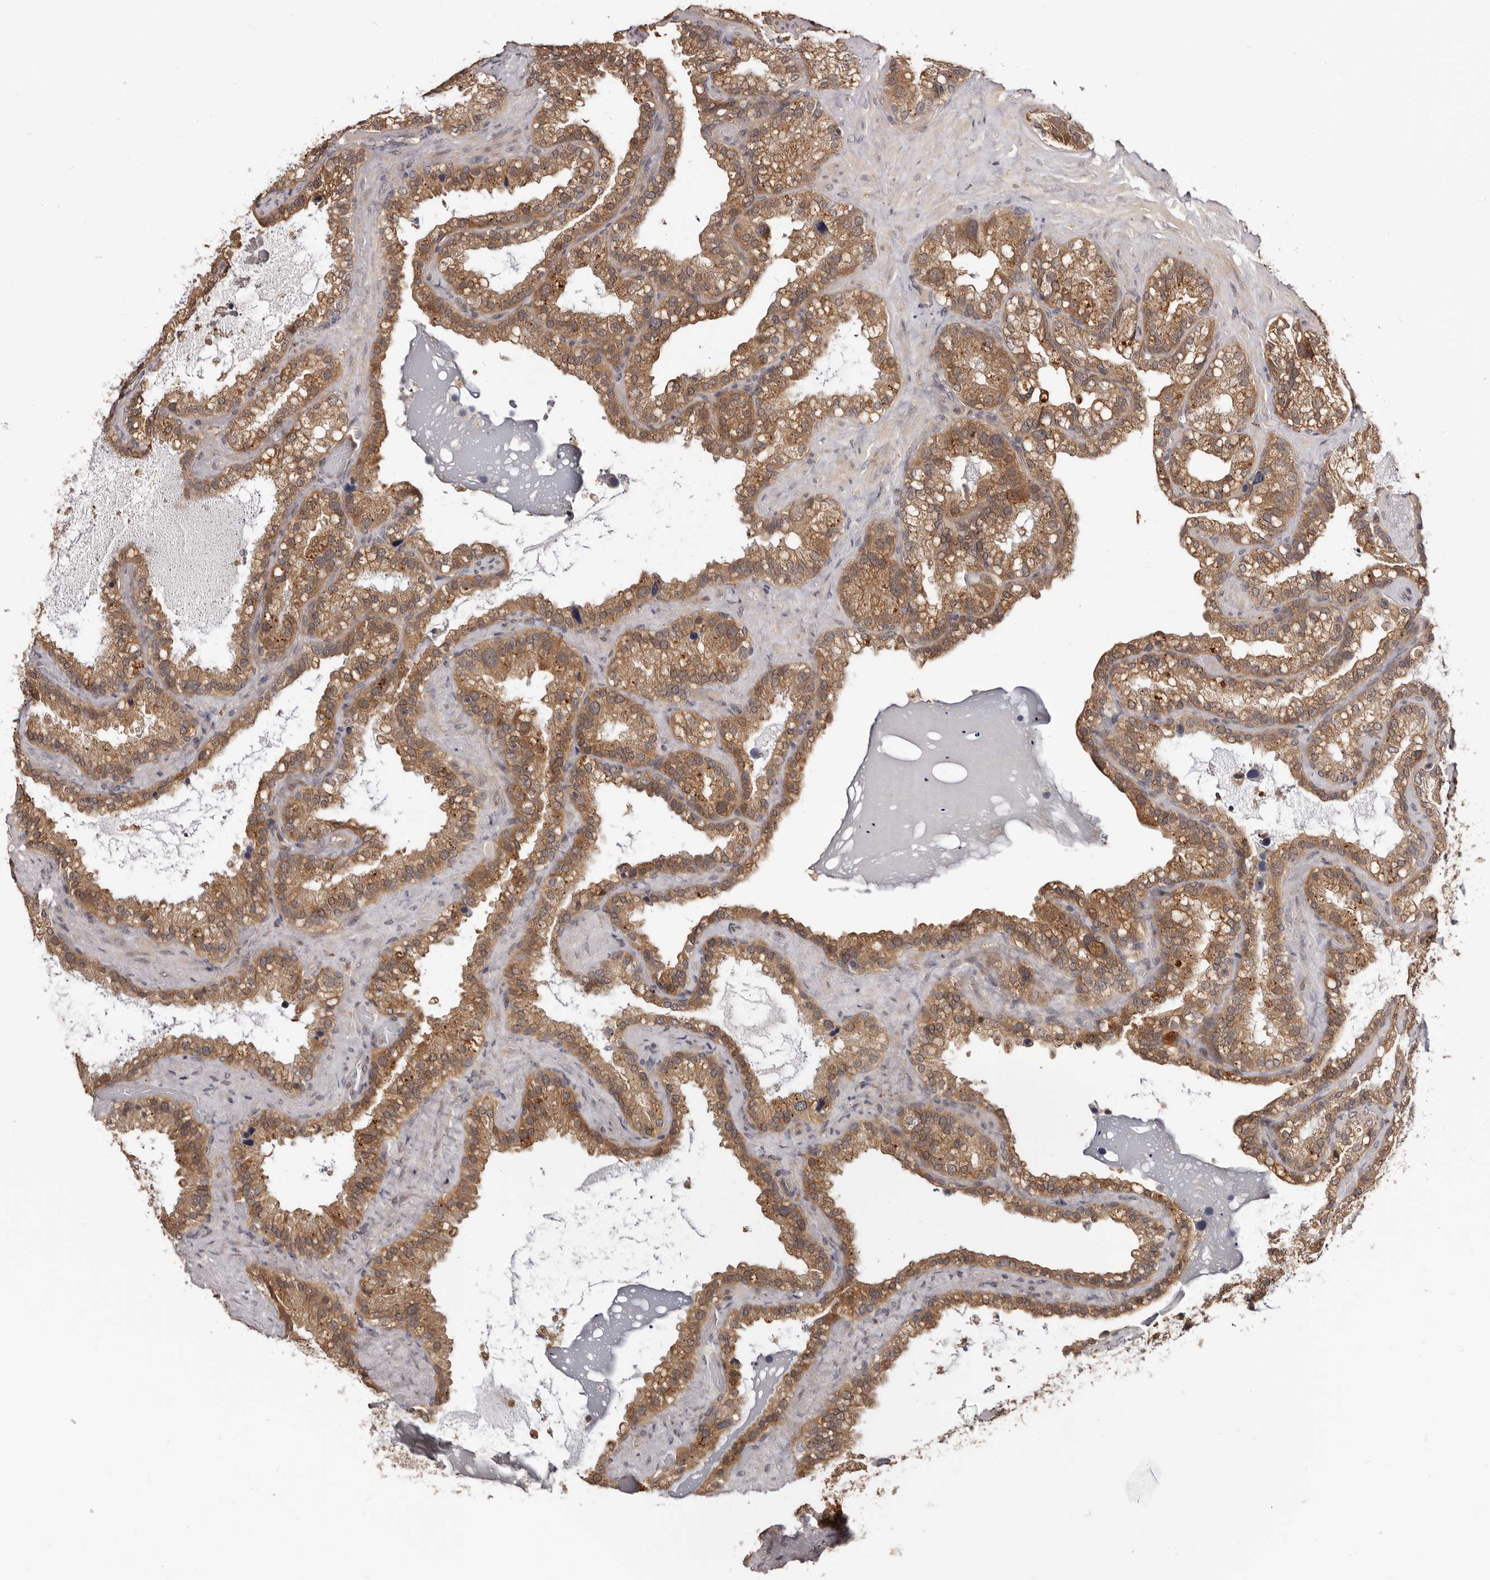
{"staining": {"intensity": "moderate", "quantity": ">75%", "location": "cytoplasmic/membranous"}, "tissue": "seminal vesicle", "cell_type": "Glandular cells", "image_type": "normal", "snomed": [{"axis": "morphology", "description": "Normal tissue, NOS"}, {"axis": "topography", "description": "Prostate"}, {"axis": "topography", "description": "Seminal veicle"}], "caption": "Protein staining of benign seminal vesicle displays moderate cytoplasmic/membranous expression in approximately >75% of glandular cells. (Stains: DAB in brown, nuclei in blue, Microscopy: brightfield microscopy at high magnification).", "gene": "MDP1", "patient": {"sex": "male", "age": 68}}